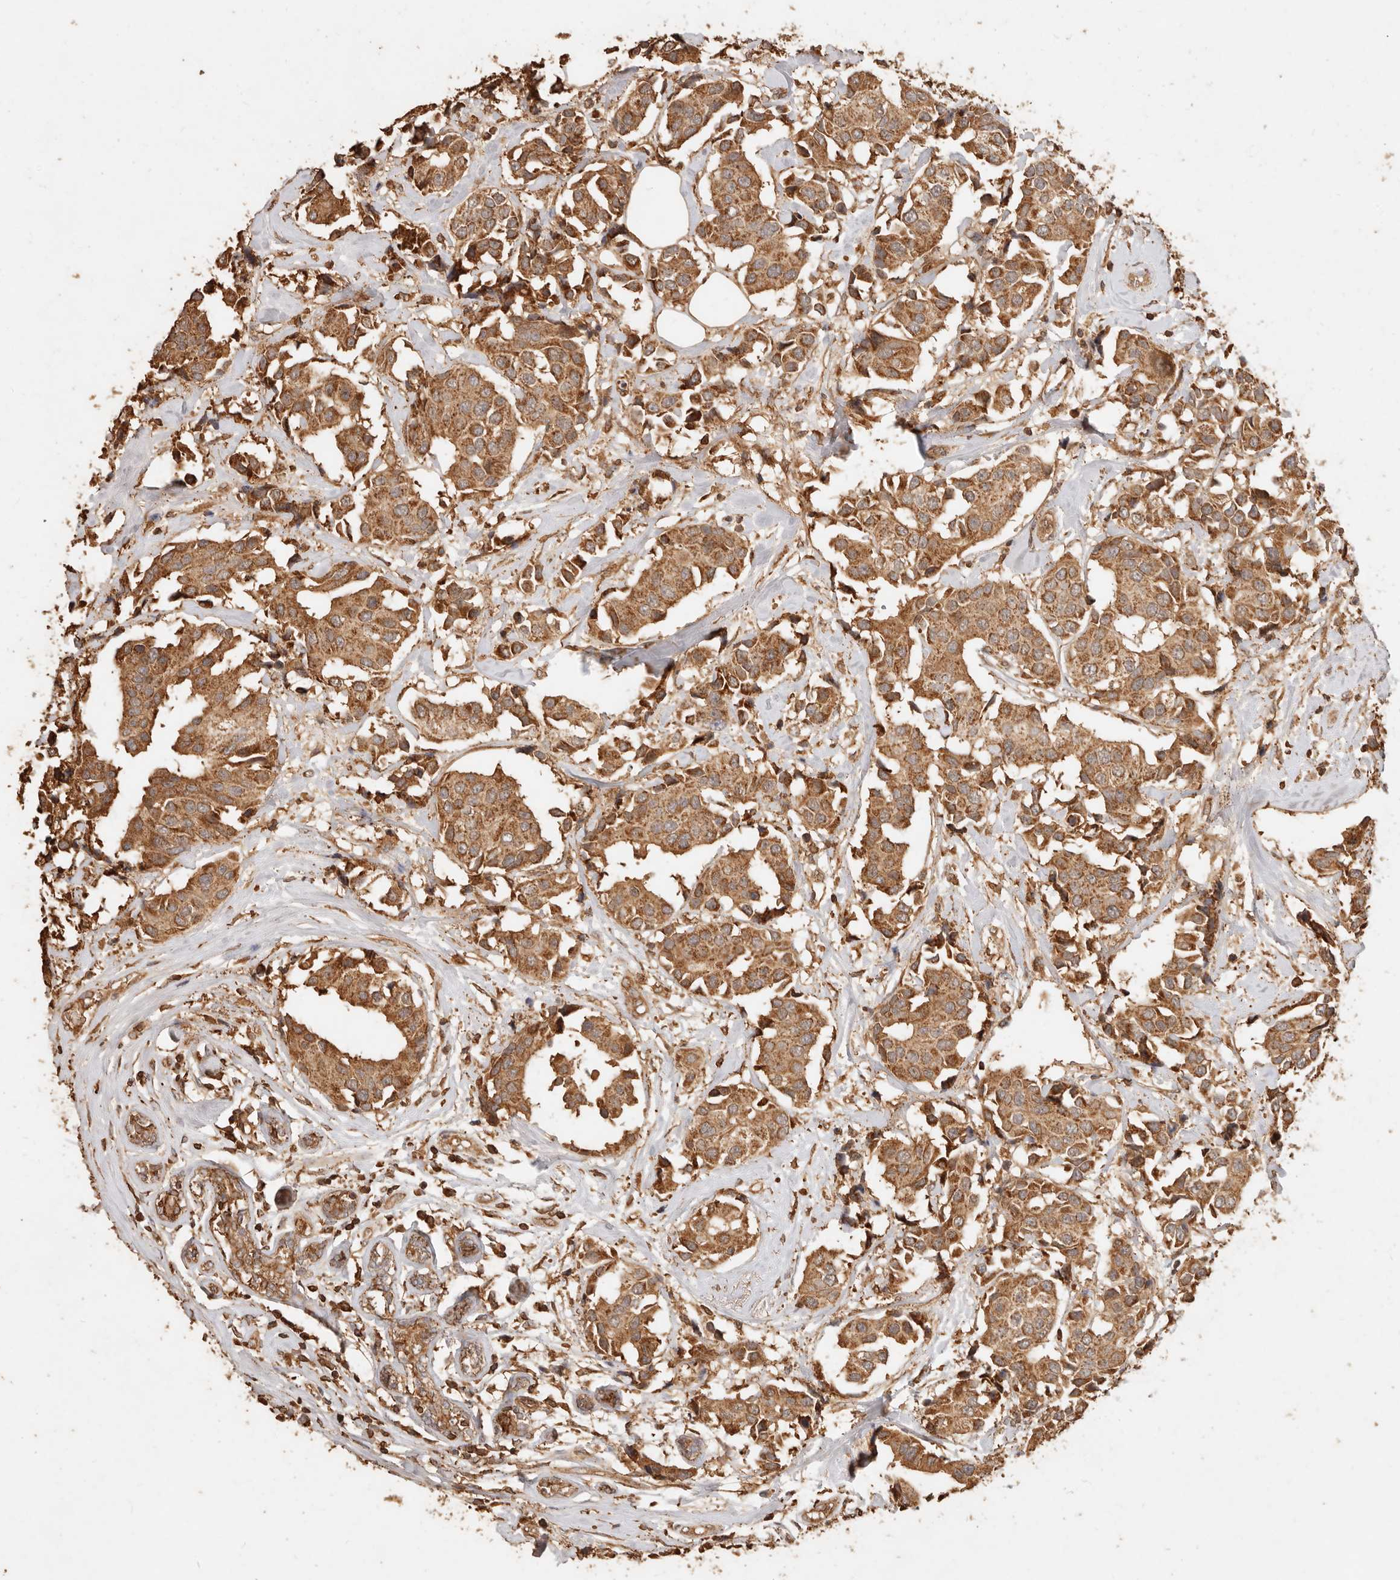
{"staining": {"intensity": "strong", "quantity": ">75%", "location": "cytoplasmic/membranous"}, "tissue": "breast cancer", "cell_type": "Tumor cells", "image_type": "cancer", "snomed": [{"axis": "morphology", "description": "Normal tissue, NOS"}, {"axis": "morphology", "description": "Duct carcinoma"}, {"axis": "topography", "description": "Breast"}], "caption": "Breast cancer was stained to show a protein in brown. There is high levels of strong cytoplasmic/membranous positivity in about >75% of tumor cells.", "gene": "FAM180B", "patient": {"sex": "female", "age": 39}}